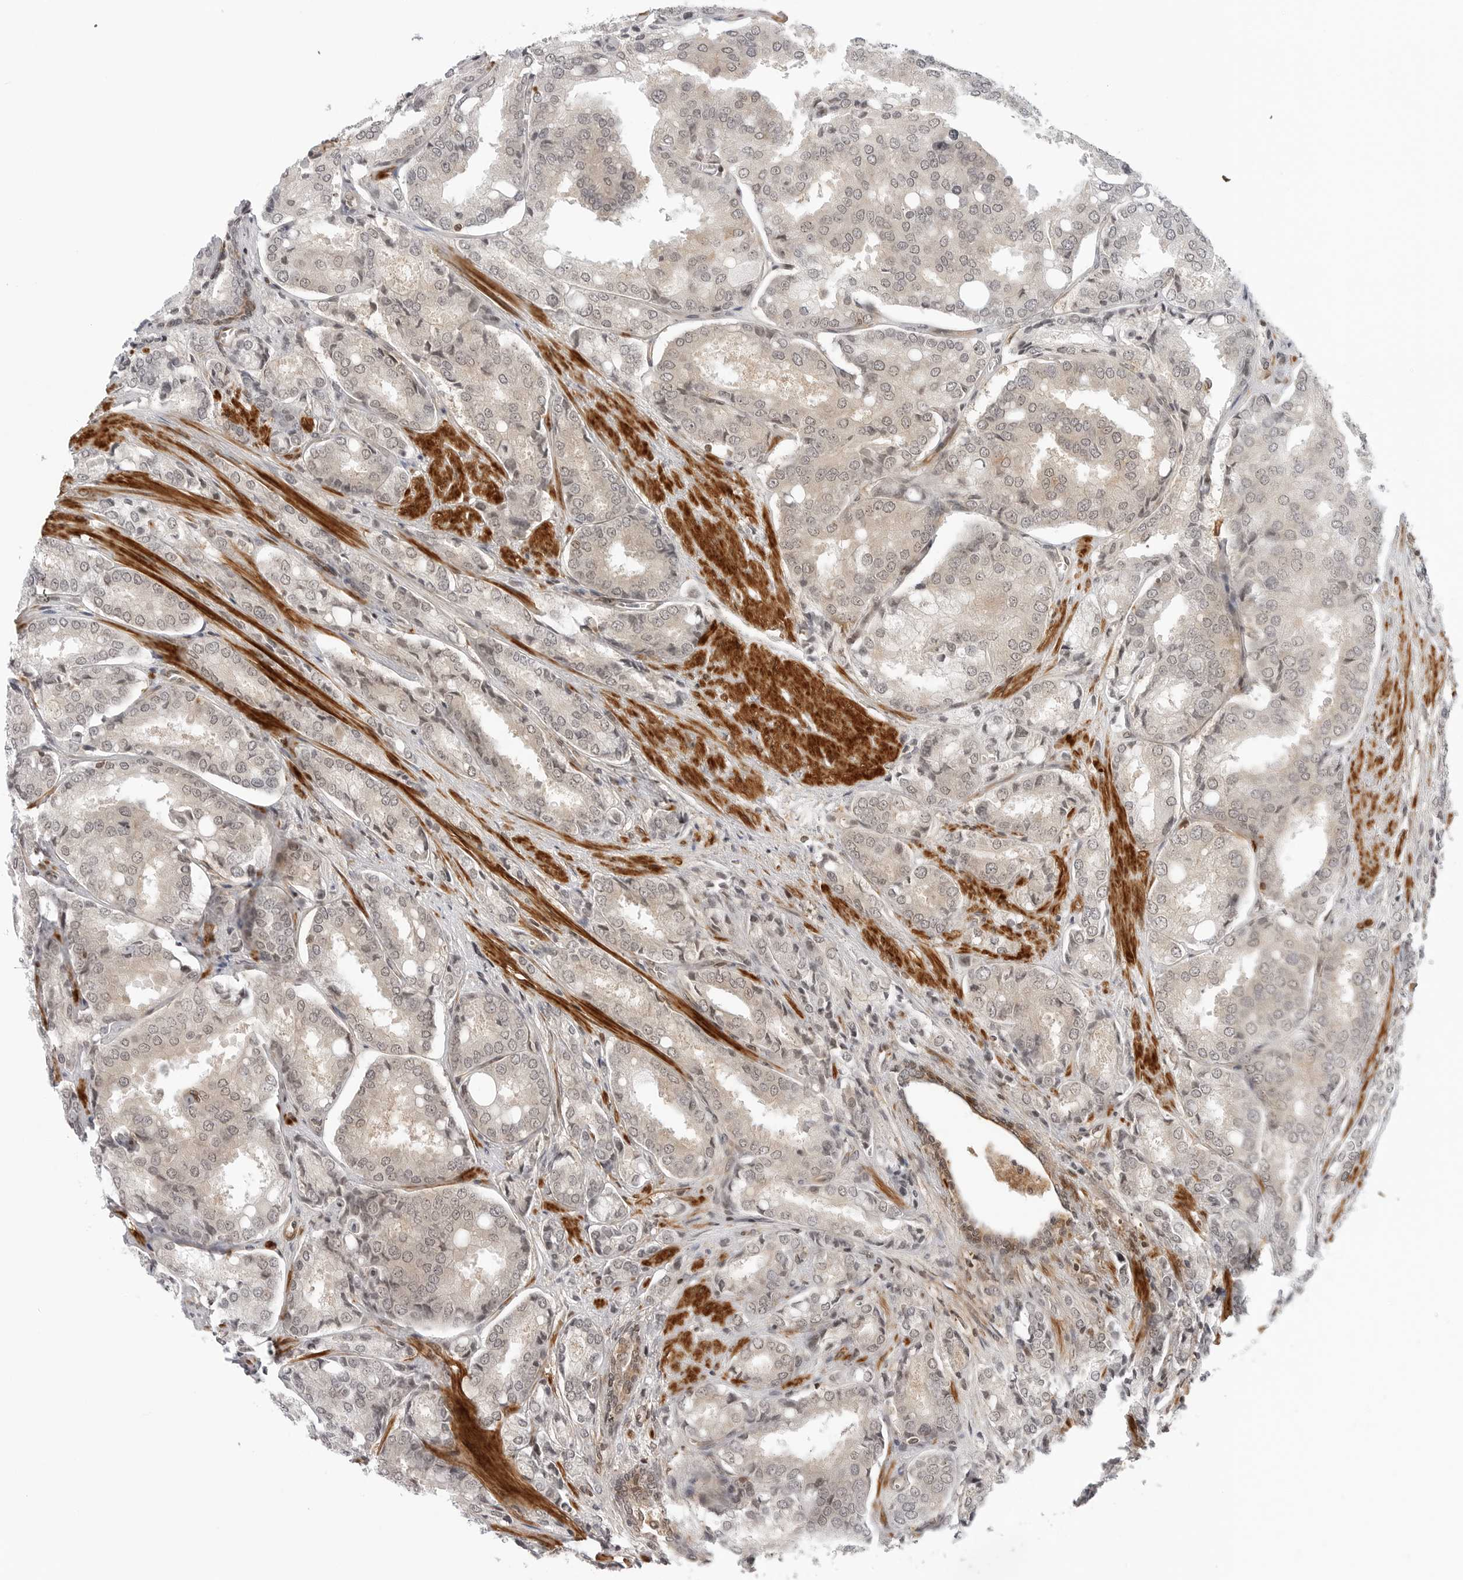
{"staining": {"intensity": "negative", "quantity": "none", "location": "none"}, "tissue": "prostate cancer", "cell_type": "Tumor cells", "image_type": "cancer", "snomed": [{"axis": "morphology", "description": "Adenocarcinoma, High grade"}, {"axis": "topography", "description": "Prostate"}], "caption": "Immunohistochemistry (IHC) of prostate cancer (adenocarcinoma (high-grade)) exhibits no expression in tumor cells.", "gene": "MAP2K5", "patient": {"sex": "male", "age": 50}}